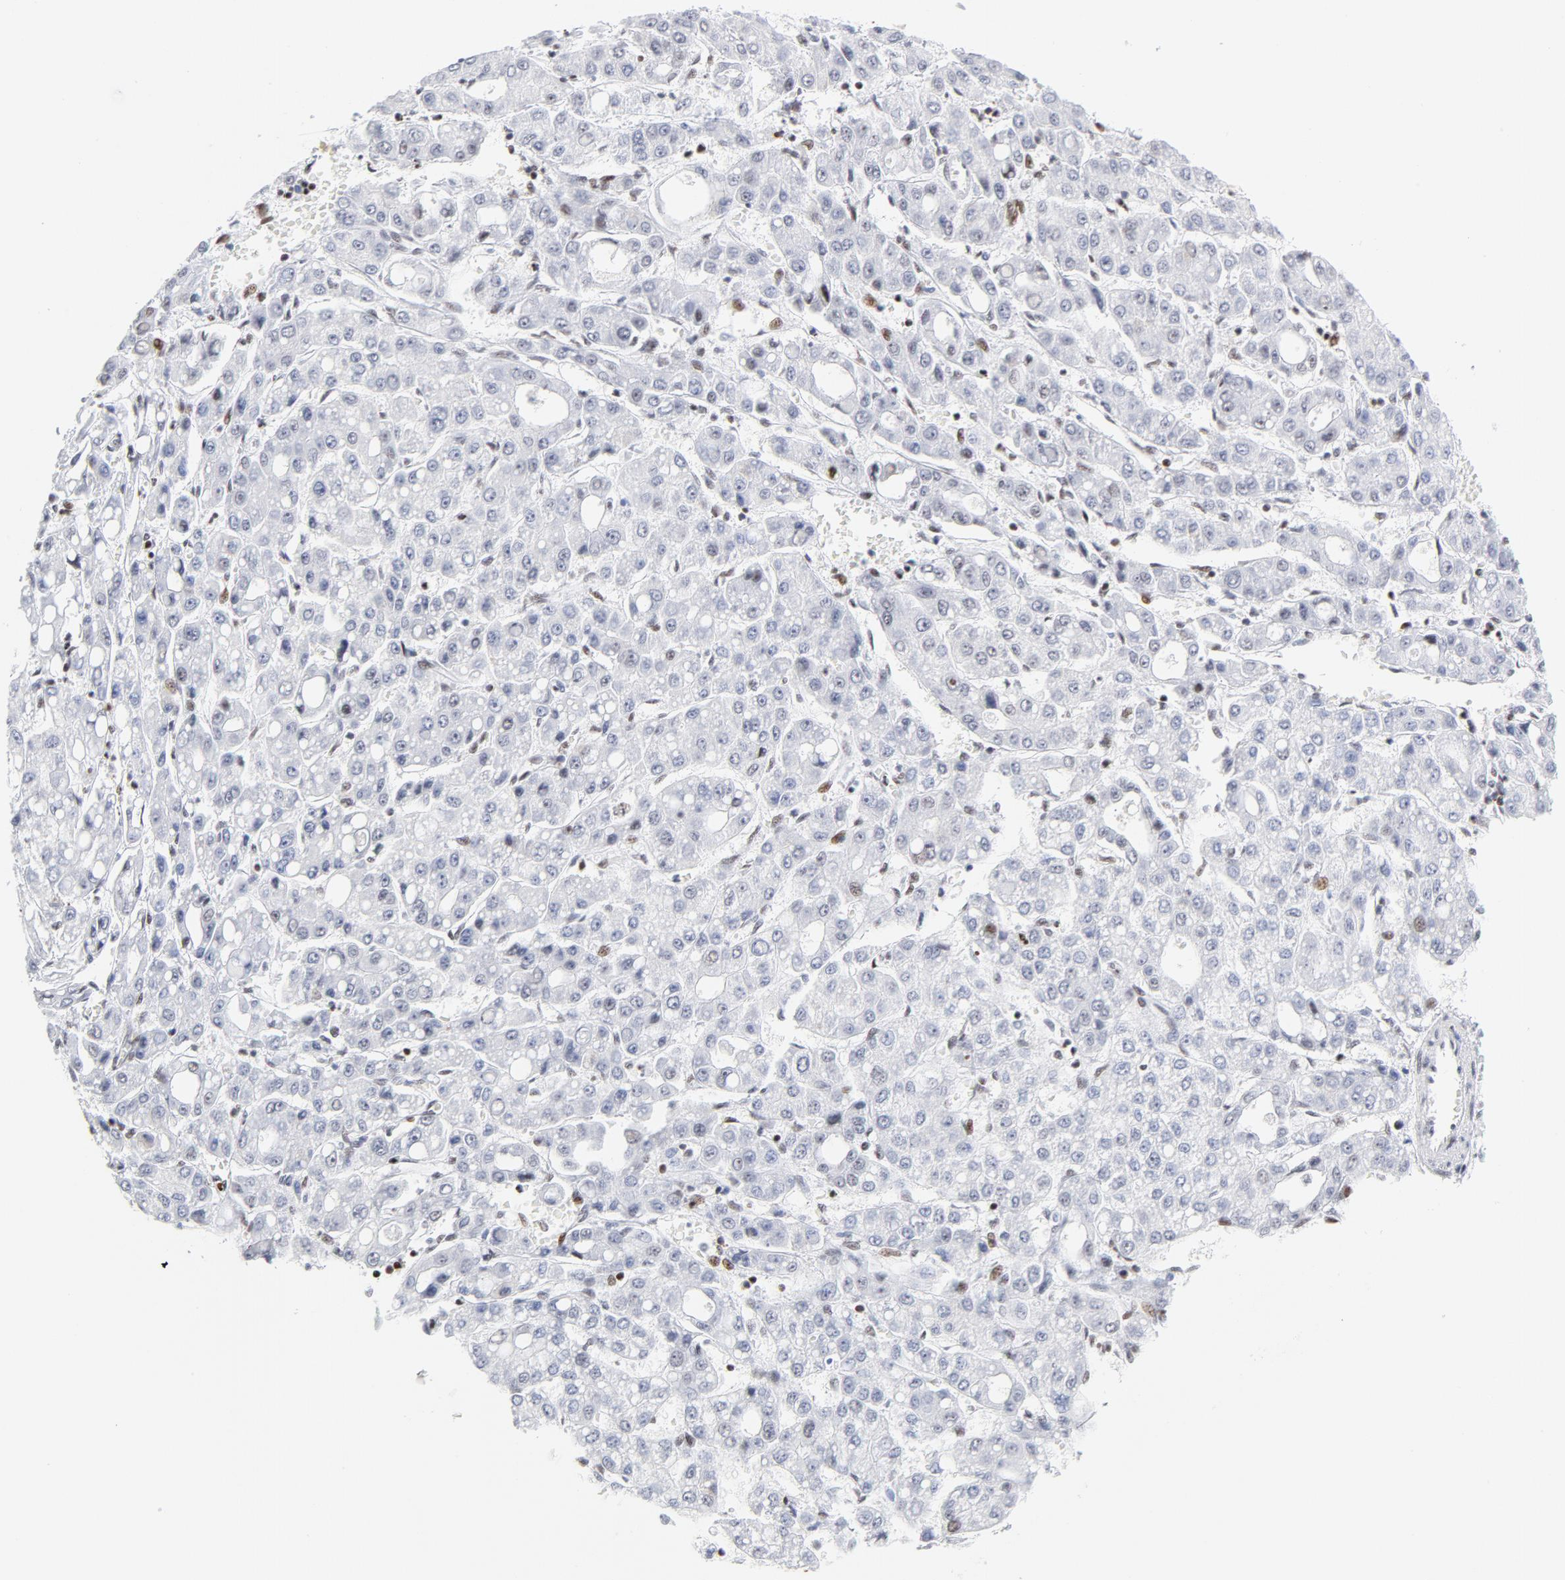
{"staining": {"intensity": "moderate", "quantity": "<25%", "location": "nuclear"}, "tissue": "liver cancer", "cell_type": "Tumor cells", "image_type": "cancer", "snomed": [{"axis": "morphology", "description": "Carcinoma, Hepatocellular, NOS"}, {"axis": "topography", "description": "Liver"}], "caption": "Liver hepatocellular carcinoma tissue reveals moderate nuclear positivity in about <25% of tumor cells", "gene": "XRCC5", "patient": {"sex": "male", "age": 69}}